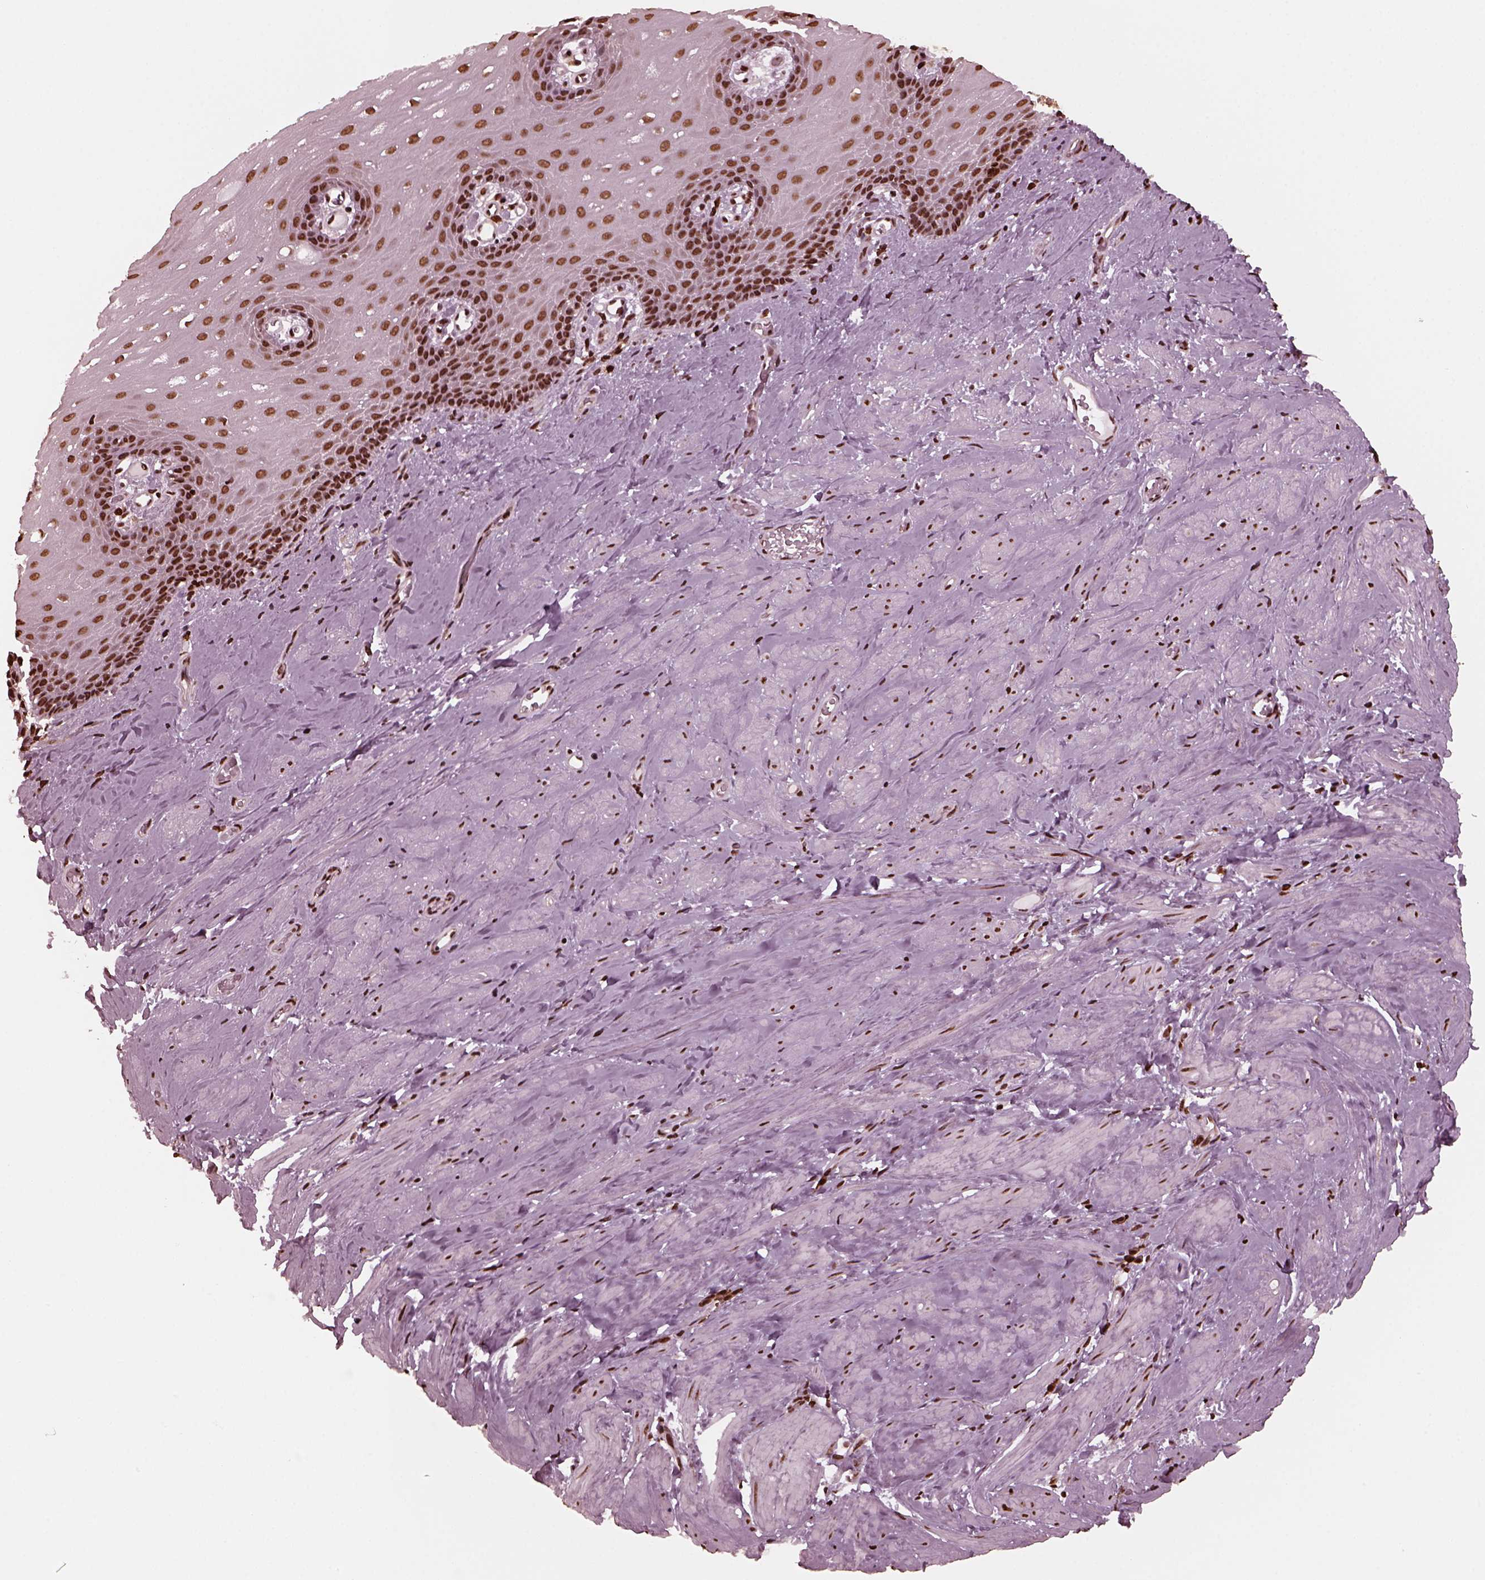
{"staining": {"intensity": "strong", "quantity": ">75%", "location": "nuclear"}, "tissue": "esophagus", "cell_type": "Squamous epithelial cells", "image_type": "normal", "snomed": [{"axis": "morphology", "description": "Normal tissue, NOS"}, {"axis": "topography", "description": "Esophagus"}], "caption": "IHC (DAB (3,3'-diaminobenzidine)) staining of normal esophagus reveals strong nuclear protein positivity in approximately >75% of squamous epithelial cells. The staining was performed using DAB (3,3'-diaminobenzidine) to visualize the protein expression in brown, while the nuclei were stained in blue with hematoxylin (Magnification: 20x).", "gene": "NSD1", "patient": {"sex": "male", "age": 64}}